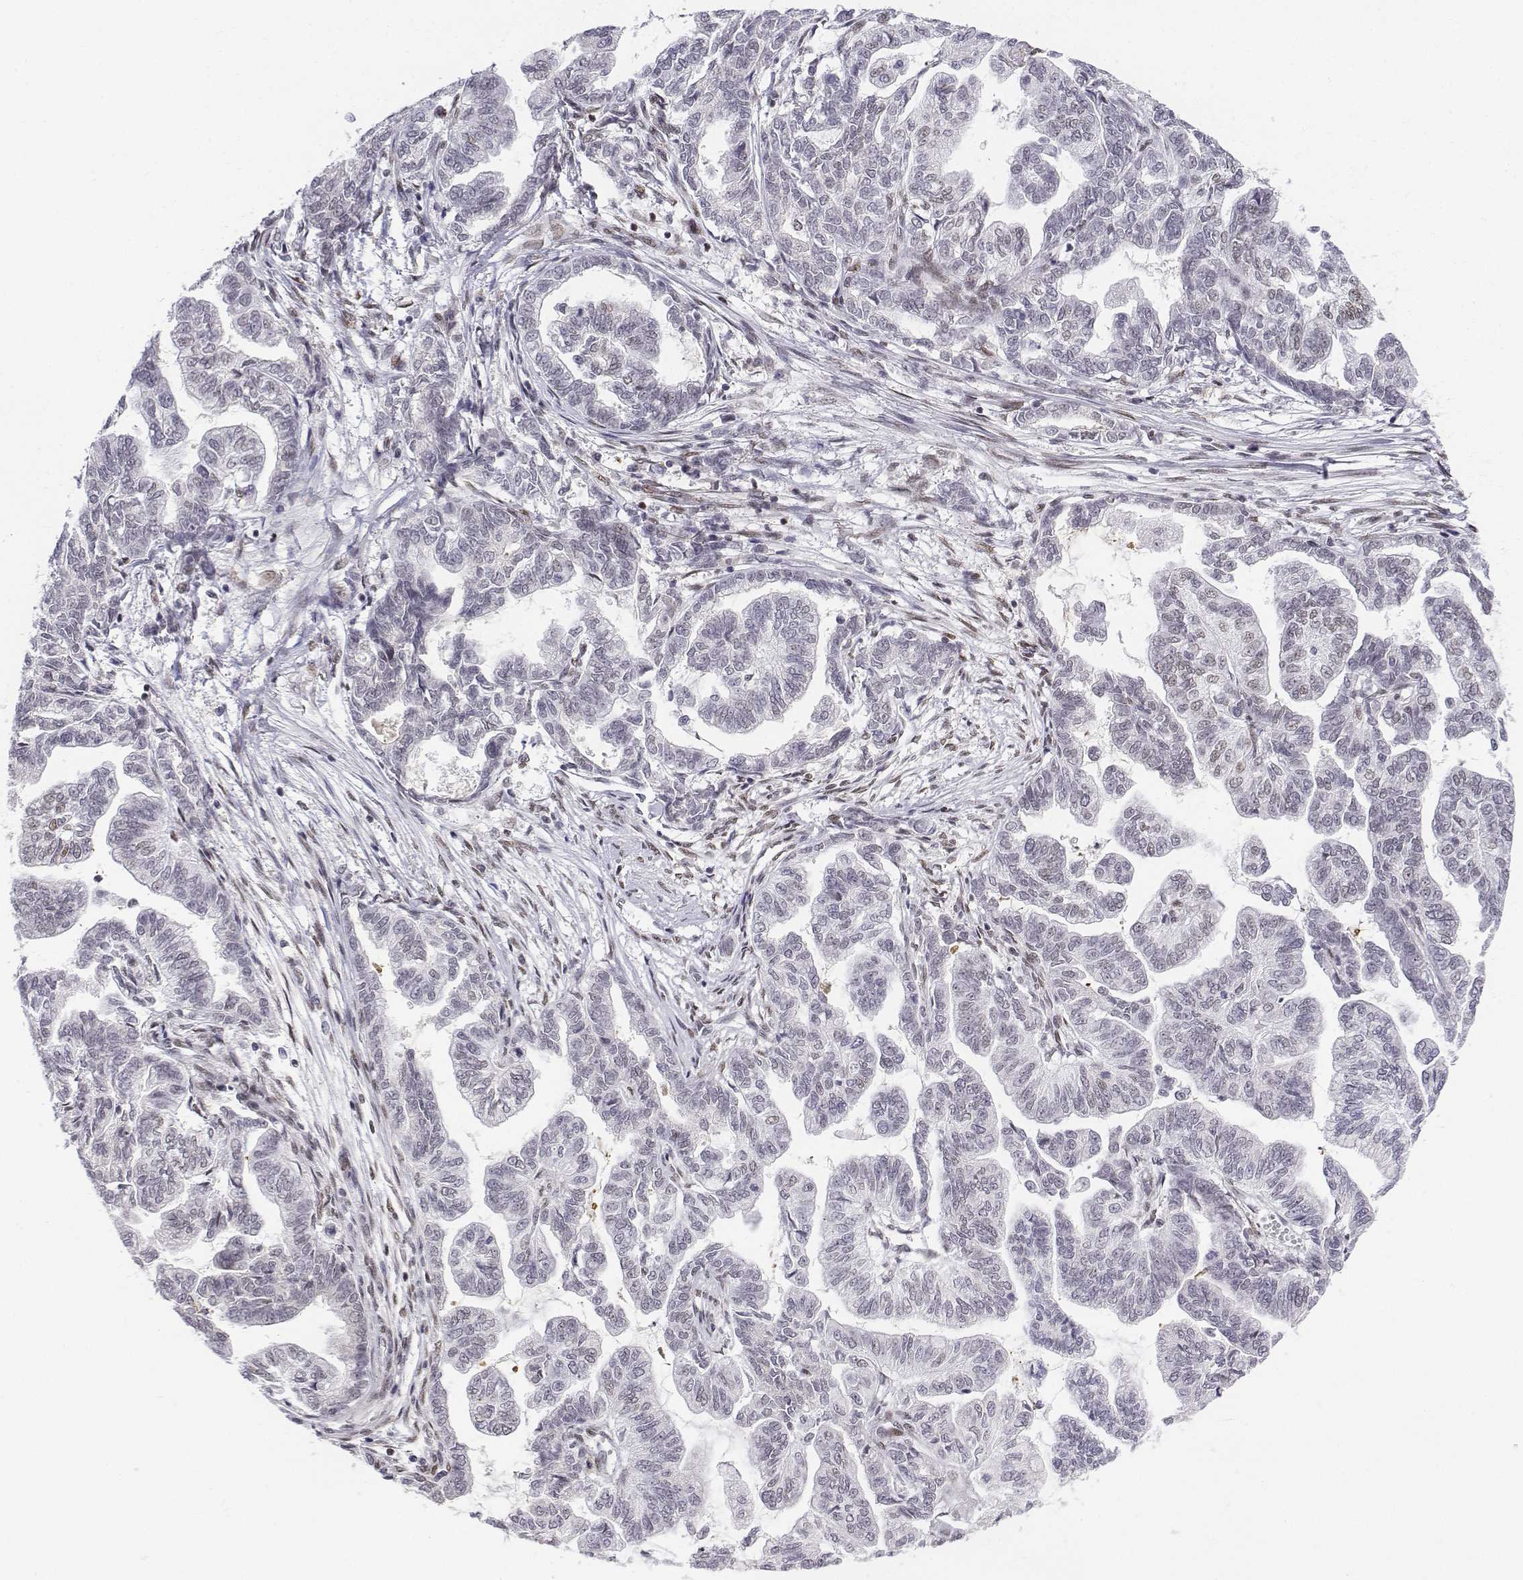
{"staining": {"intensity": "weak", "quantity": "<25%", "location": "nuclear"}, "tissue": "stomach cancer", "cell_type": "Tumor cells", "image_type": "cancer", "snomed": [{"axis": "morphology", "description": "Adenocarcinoma, NOS"}, {"axis": "topography", "description": "Stomach"}], "caption": "Photomicrograph shows no significant protein positivity in tumor cells of stomach adenocarcinoma. Brightfield microscopy of immunohistochemistry stained with DAB (3,3'-diaminobenzidine) (brown) and hematoxylin (blue), captured at high magnification.", "gene": "SETD1A", "patient": {"sex": "male", "age": 83}}